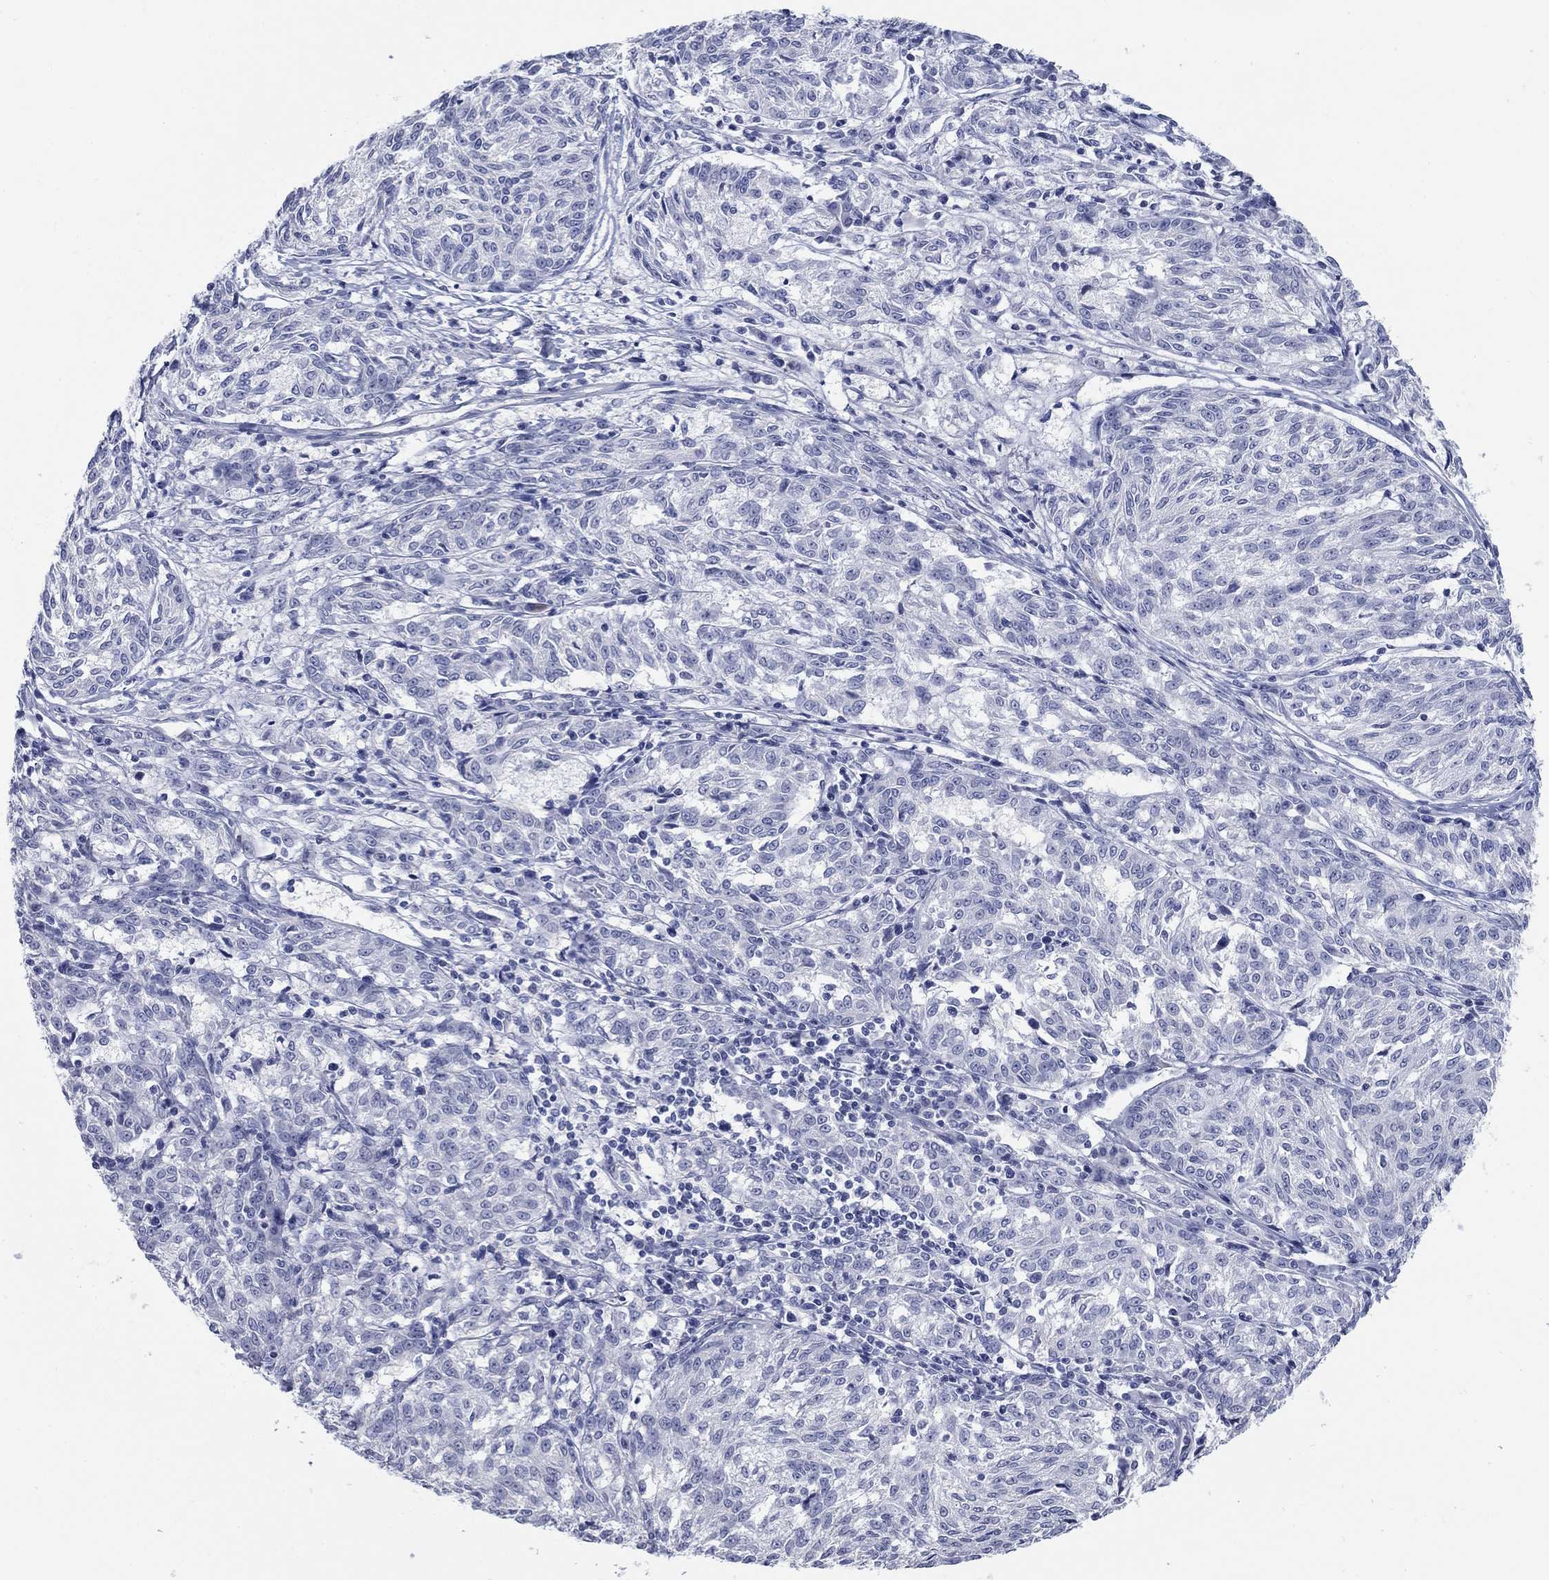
{"staining": {"intensity": "negative", "quantity": "none", "location": "none"}, "tissue": "melanoma", "cell_type": "Tumor cells", "image_type": "cancer", "snomed": [{"axis": "morphology", "description": "Malignant melanoma, NOS"}, {"axis": "topography", "description": "Skin"}], "caption": "Tumor cells show no significant protein staining in malignant melanoma.", "gene": "ATP6V1G2", "patient": {"sex": "female", "age": 72}}